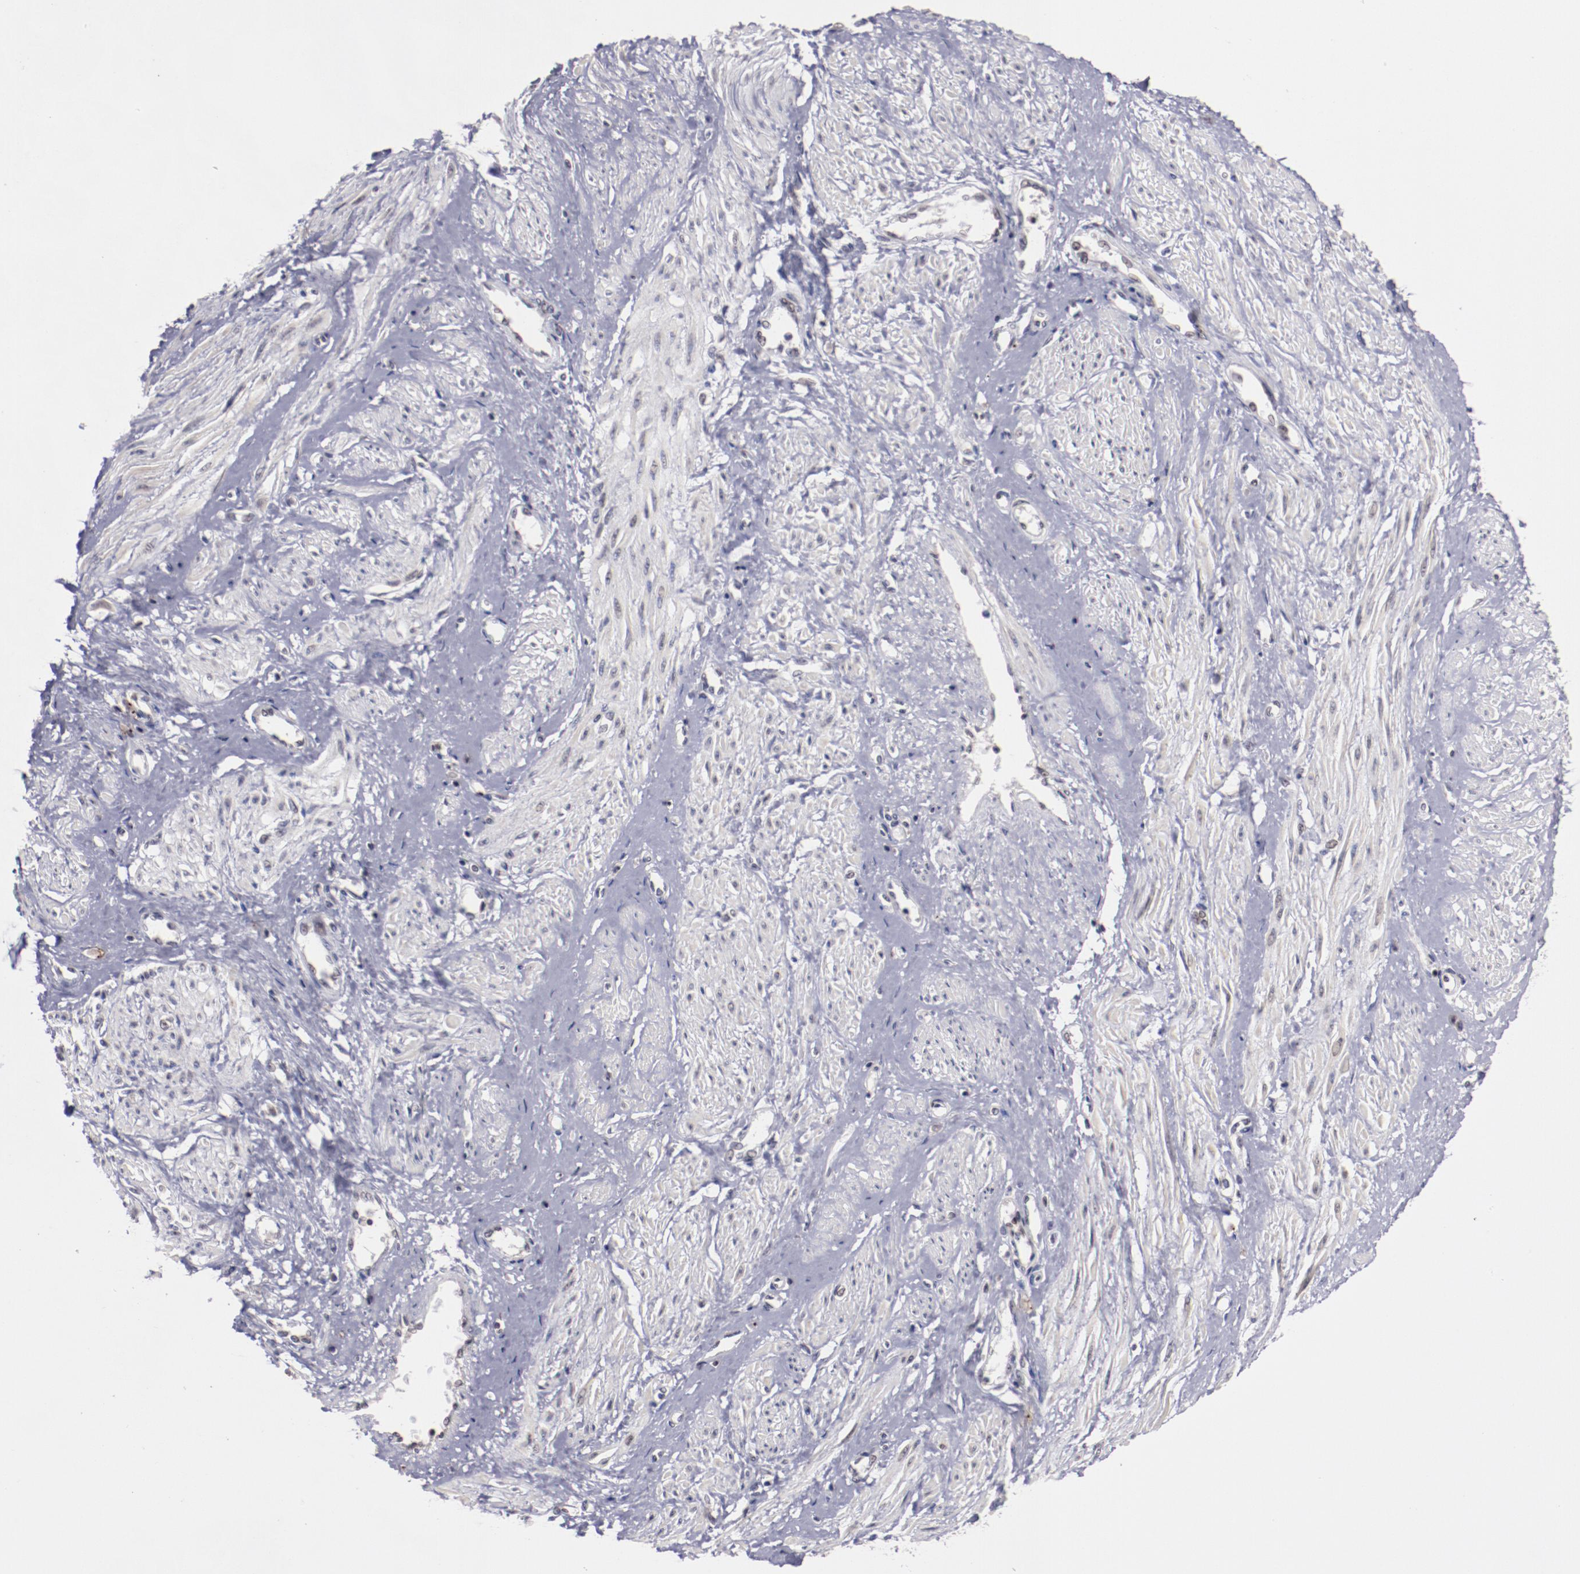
{"staining": {"intensity": "moderate", "quantity": "<25%", "location": "nuclear"}, "tissue": "smooth muscle", "cell_type": "Smooth muscle cells", "image_type": "normal", "snomed": [{"axis": "morphology", "description": "Normal tissue, NOS"}, {"axis": "topography", "description": "Smooth muscle"}, {"axis": "topography", "description": "Uterus"}], "caption": "Immunohistochemistry (DAB (3,3'-diaminobenzidine)) staining of unremarkable human smooth muscle displays moderate nuclear protein expression in approximately <25% of smooth muscle cells.", "gene": "DDX24", "patient": {"sex": "female", "age": 39}}